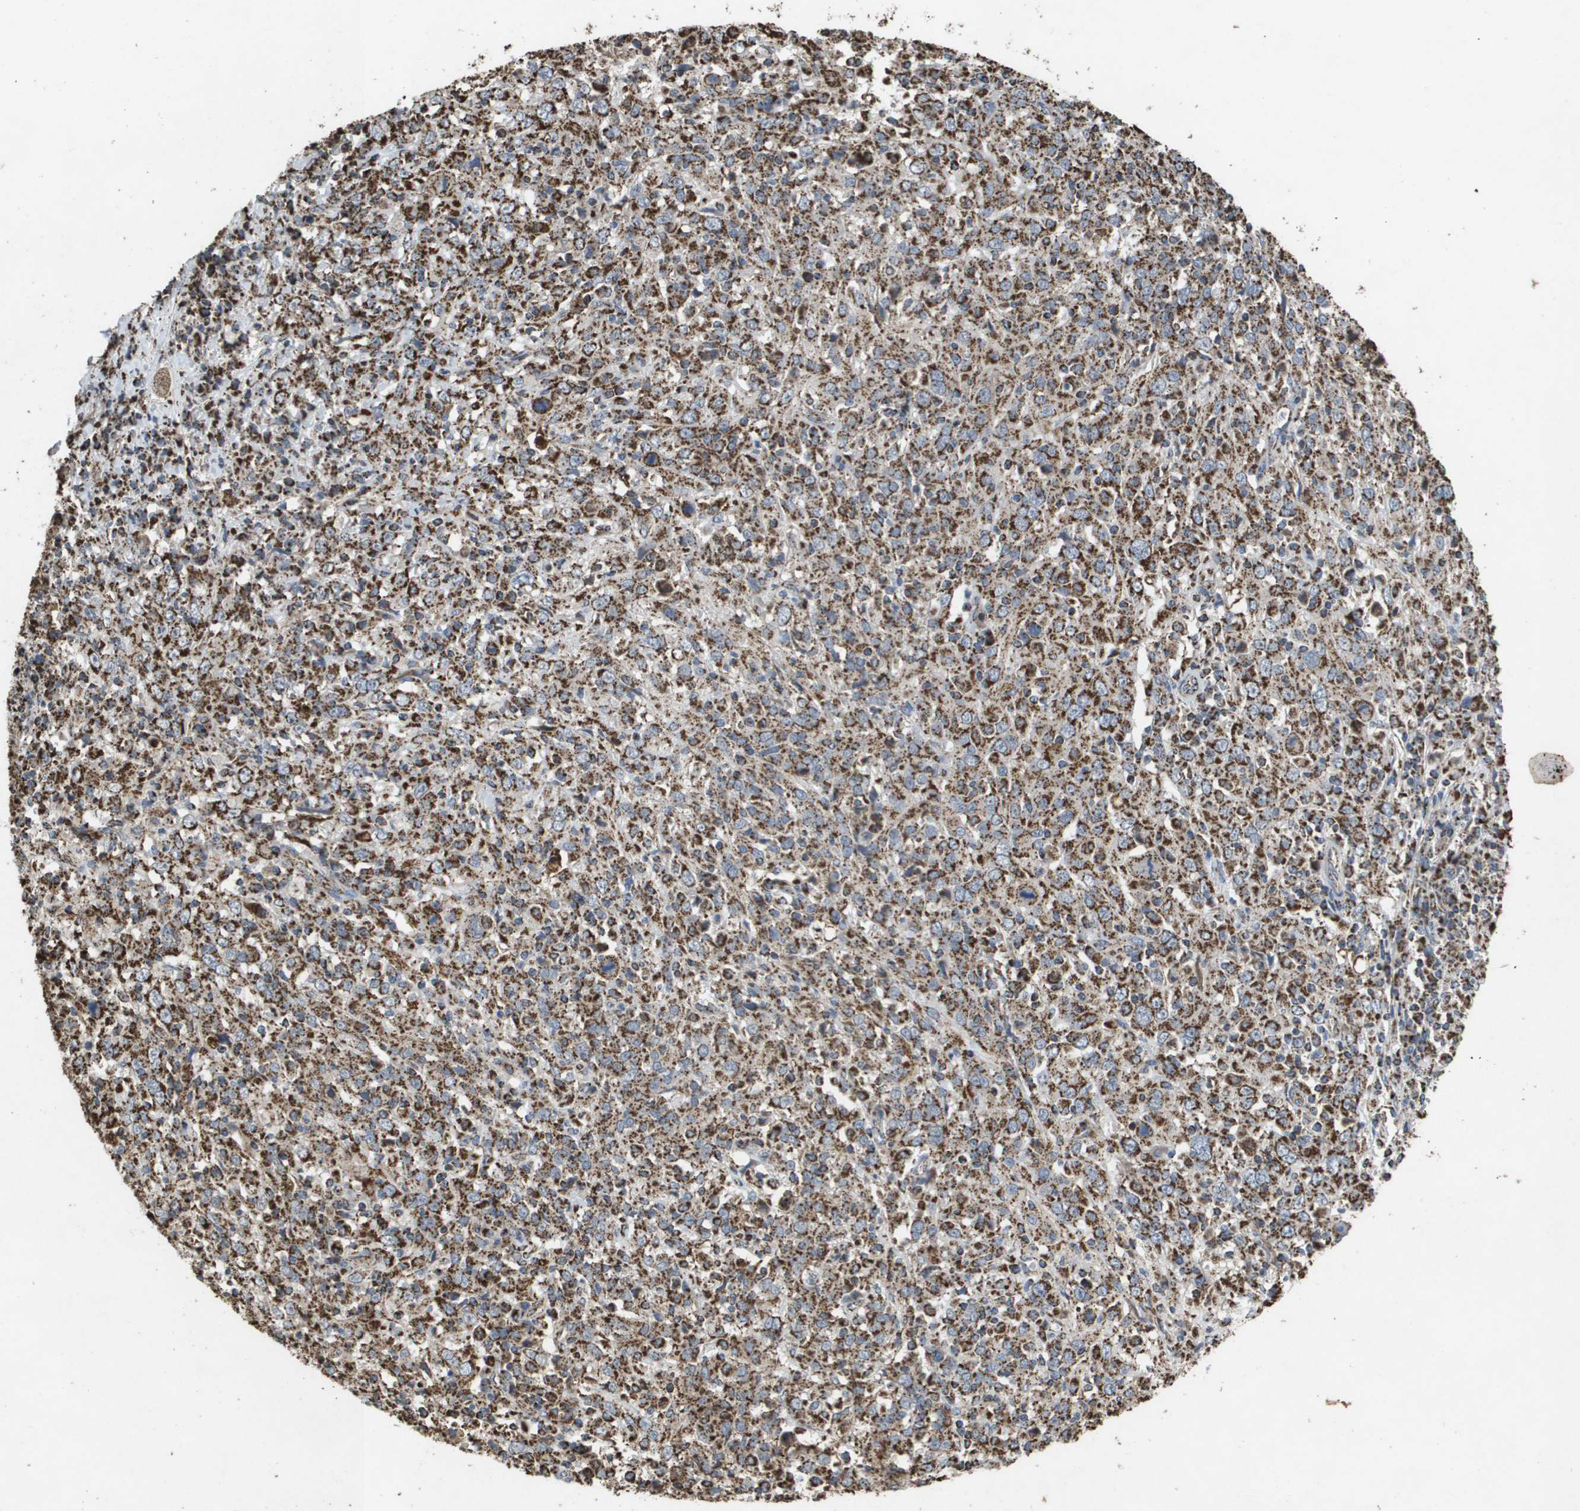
{"staining": {"intensity": "moderate", "quantity": ">75%", "location": "cytoplasmic/membranous"}, "tissue": "cervical cancer", "cell_type": "Tumor cells", "image_type": "cancer", "snomed": [{"axis": "morphology", "description": "Squamous cell carcinoma, NOS"}, {"axis": "topography", "description": "Cervix"}], "caption": "There is medium levels of moderate cytoplasmic/membranous expression in tumor cells of squamous cell carcinoma (cervical), as demonstrated by immunohistochemical staining (brown color).", "gene": "HSPE1", "patient": {"sex": "female", "age": 46}}